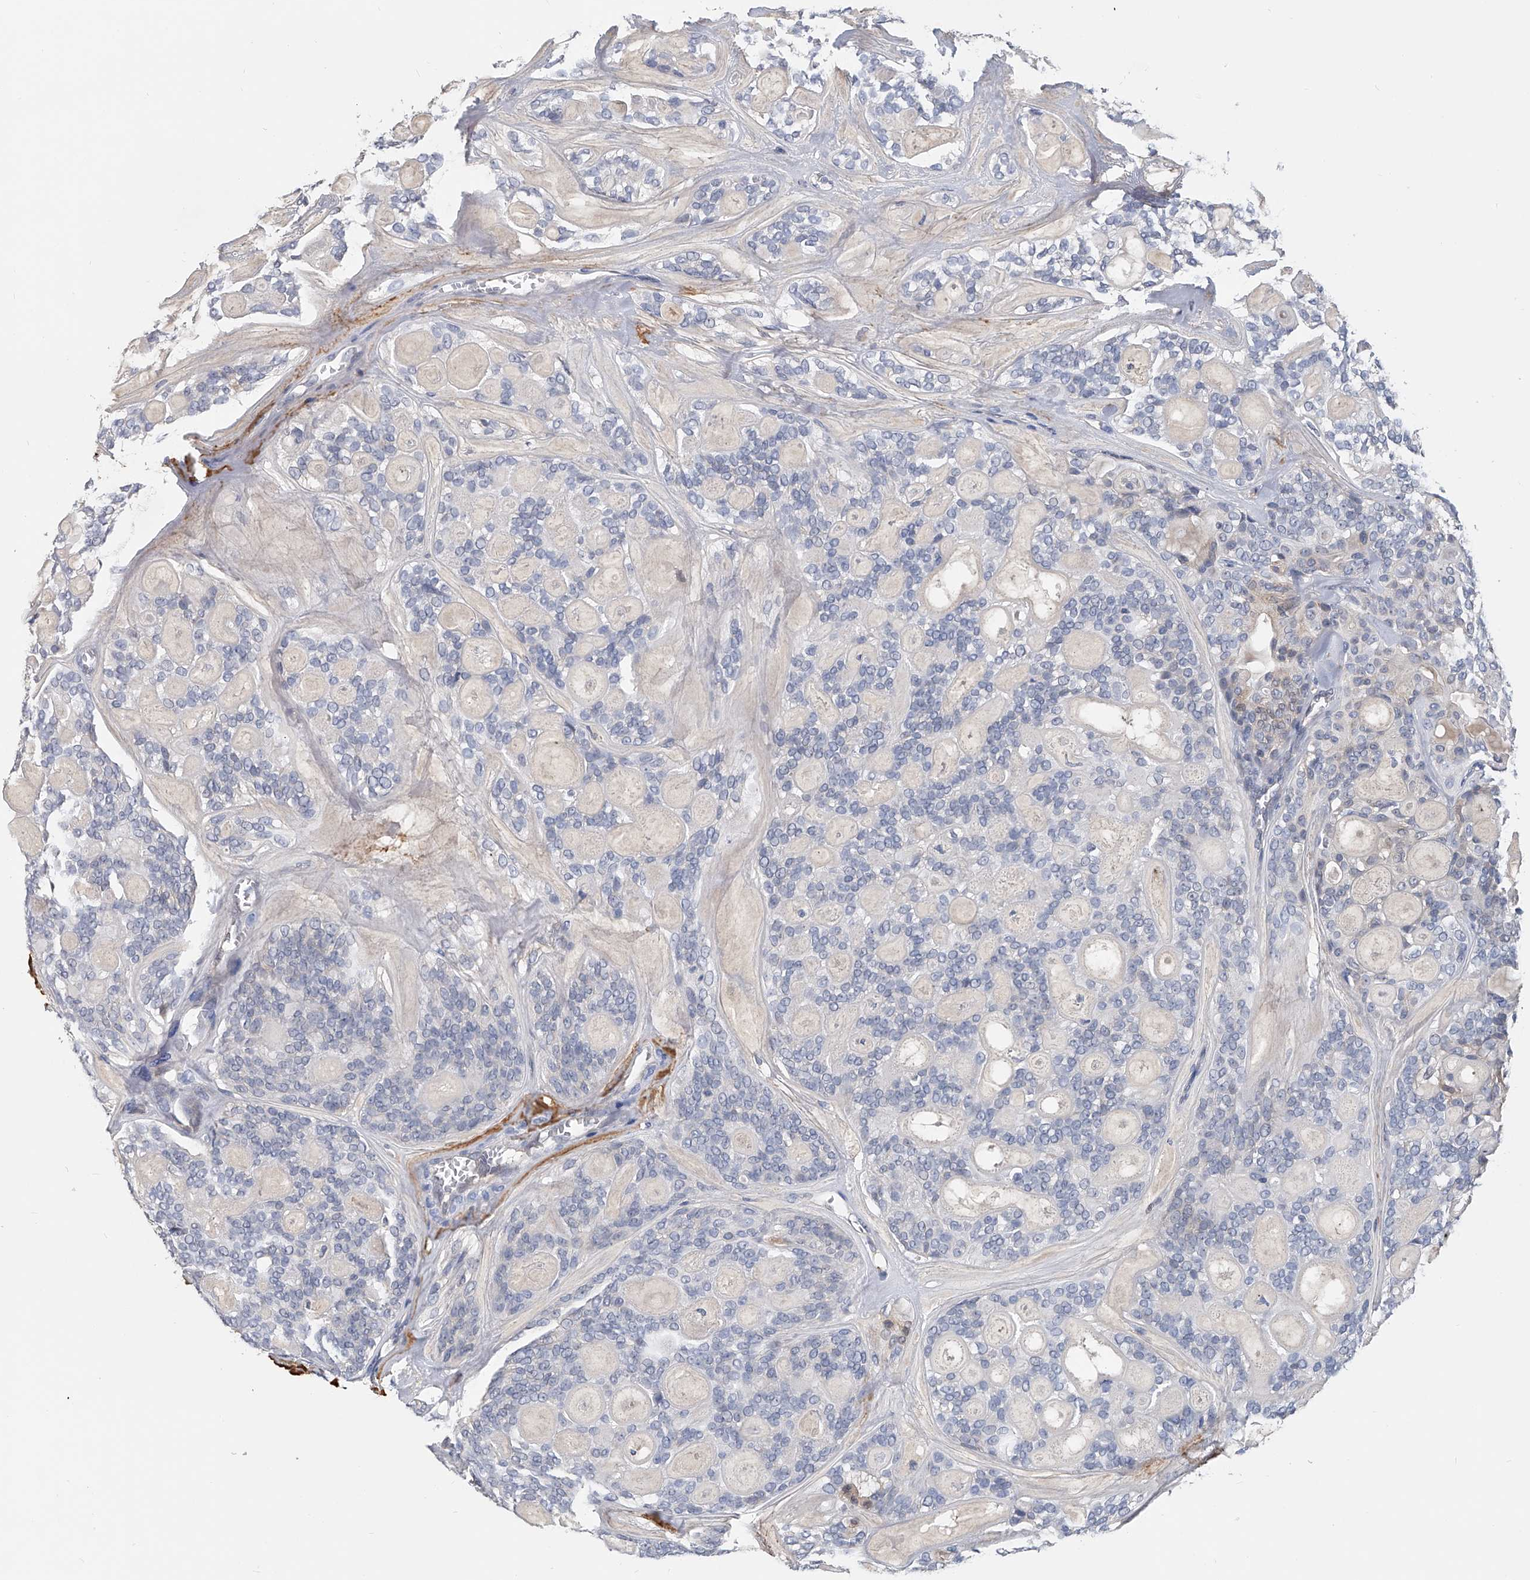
{"staining": {"intensity": "negative", "quantity": "none", "location": "none"}, "tissue": "head and neck cancer", "cell_type": "Tumor cells", "image_type": "cancer", "snomed": [{"axis": "morphology", "description": "Adenocarcinoma, NOS"}, {"axis": "topography", "description": "Head-Neck"}], "caption": "Immunohistochemistry micrograph of head and neck cancer (adenocarcinoma) stained for a protein (brown), which displays no expression in tumor cells.", "gene": "PGM3", "patient": {"sex": "male", "age": 66}}